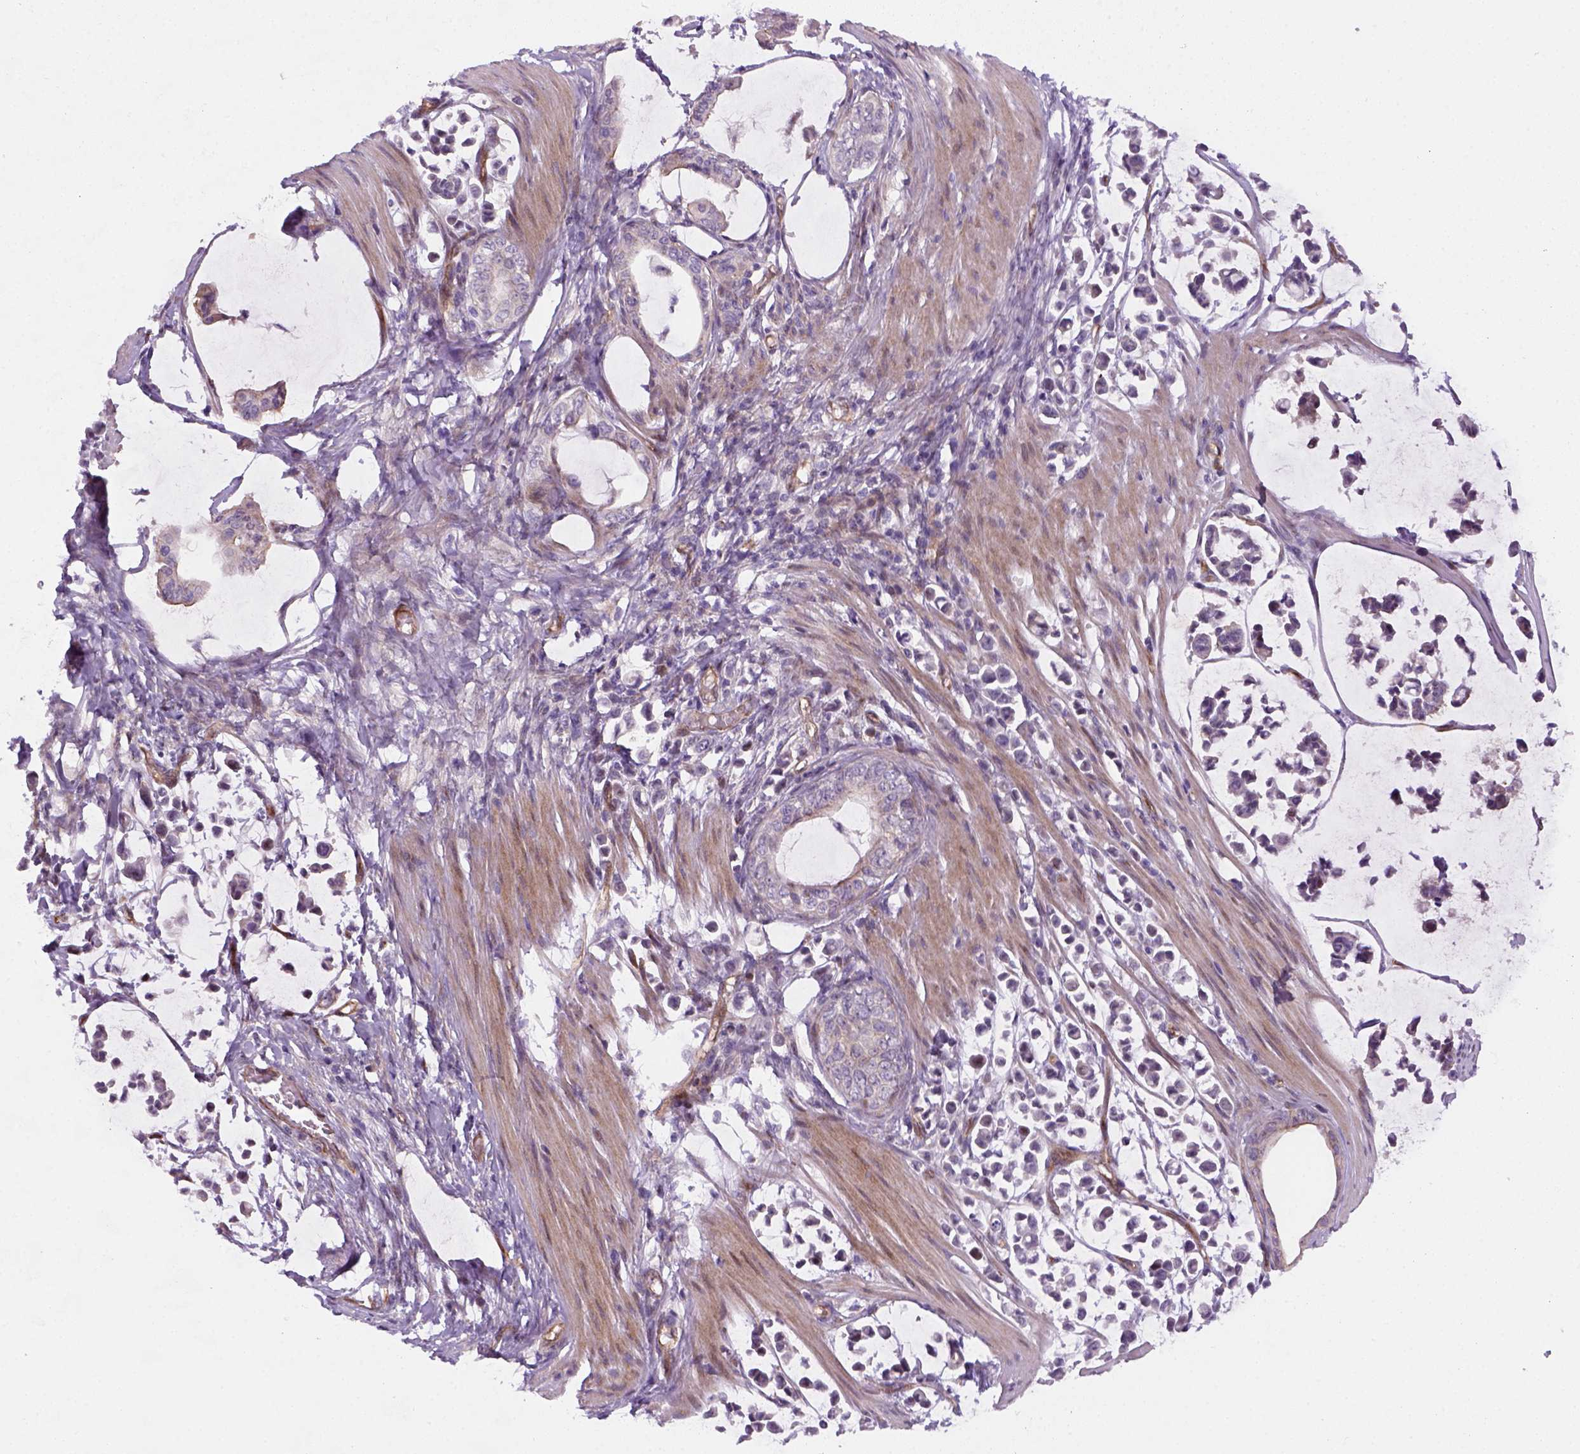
{"staining": {"intensity": "negative", "quantity": "none", "location": "none"}, "tissue": "stomach cancer", "cell_type": "Tumor cells", "image_type": "cancer", "snomed": [{"axis": "morphology", "description": "Adenocarcinoma, NOS"}, {"axis": "topography", "description": "Stomach"}], "caption": "IHC histopathology image of neoplastic tissue: human stomach cancer stained with DAB shows no significant protein expression in tumor cells.", "gene": "VSTM5", "patient": {"sex": "male", "age": 82}}